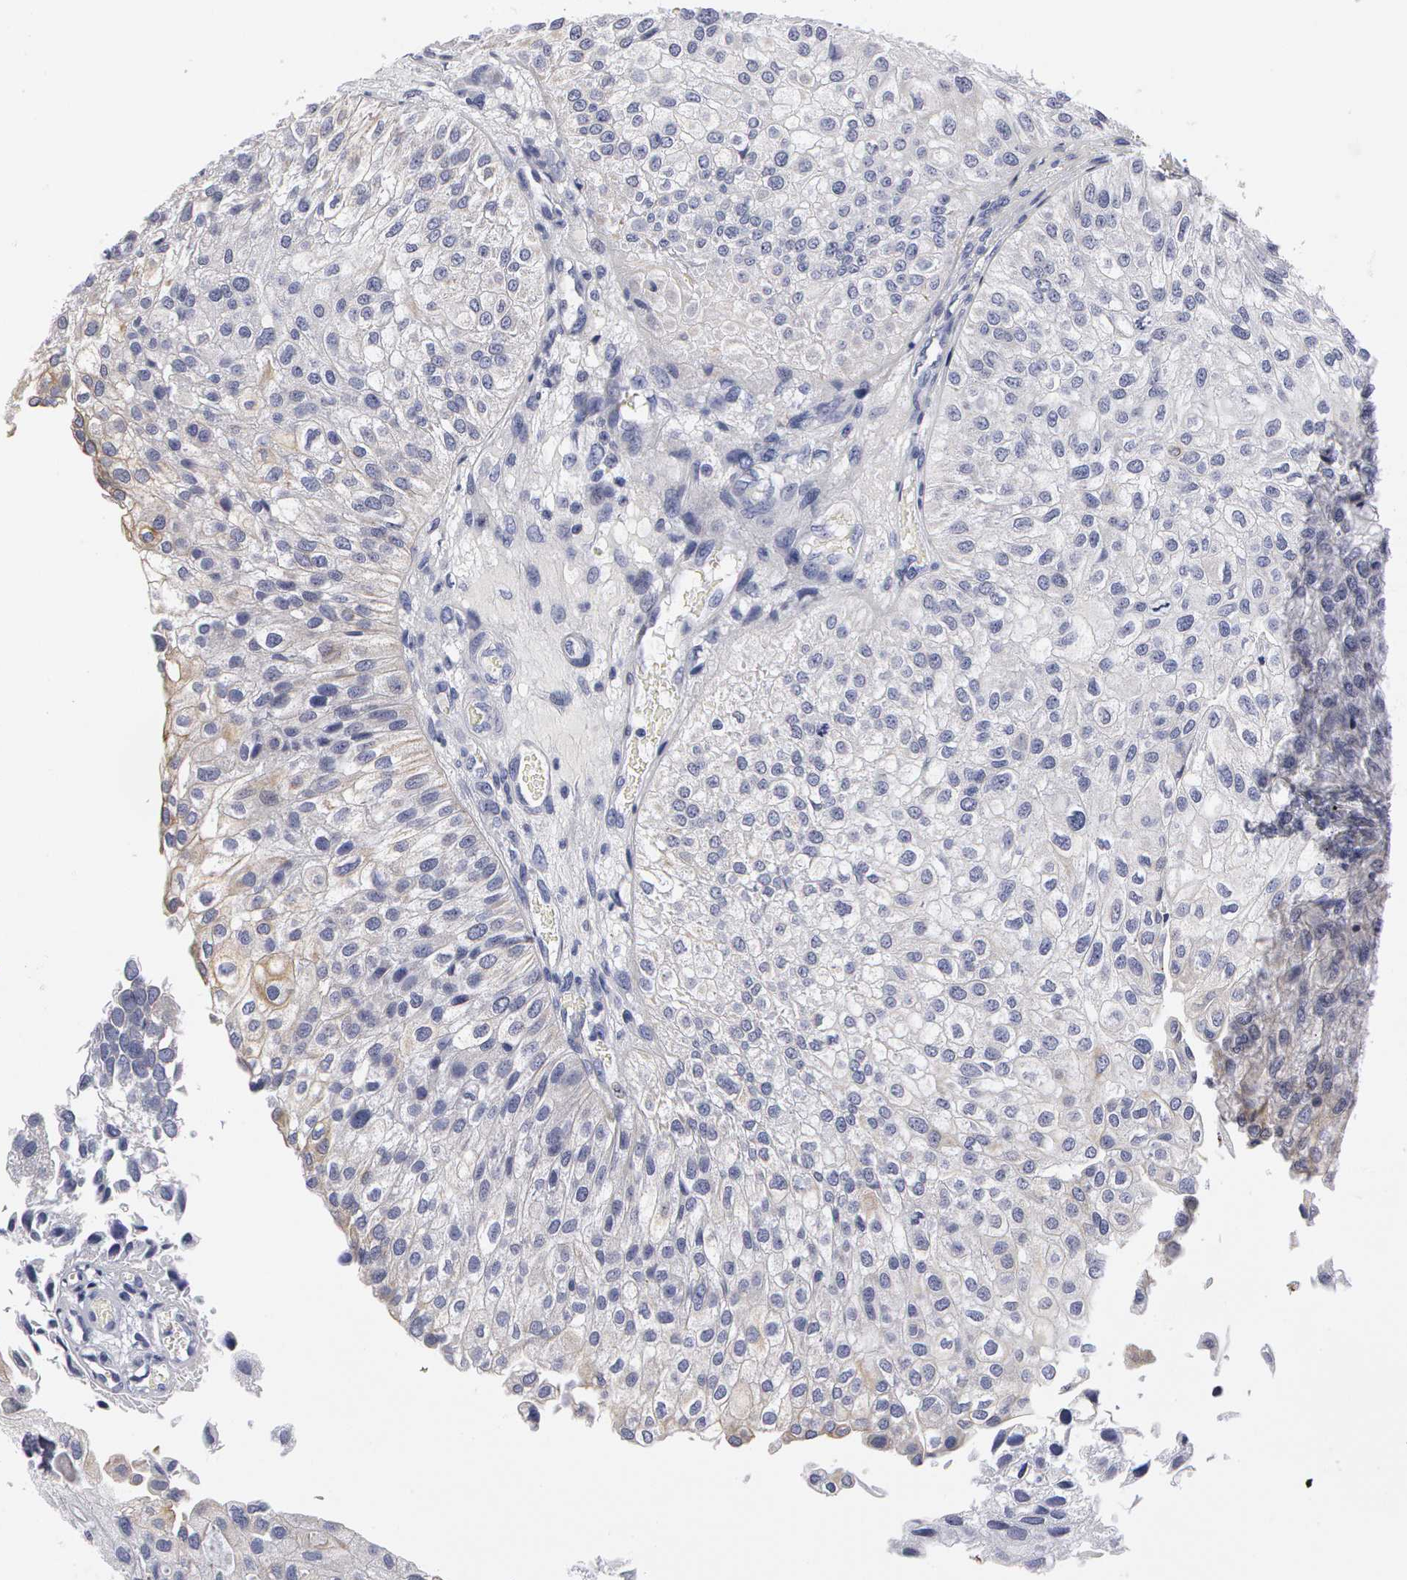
{"staining": {"intensity": "negative", "quantity": "none", "location": "none"}, "tissue": "urothelial cancer", "cell_type": "Tumor cells", "image_type": "cancer", "snomed": [{"axis": "morphology", "description": "Urothelial carcinoma, Low grade"}, {"axis": "topography", "description": "Urinary bladder"}], "caption": "Immunohistochemical staining of urothelial cancer shows no significant positivity in tumor cells. The staining is performed using DAB (3,3'-diaminobenzidine) brown chromogen with nuclei counter-stained in using hematoxylin.", "gene": "SMC1B", "patient": {"sex": "female", "age": 89}}